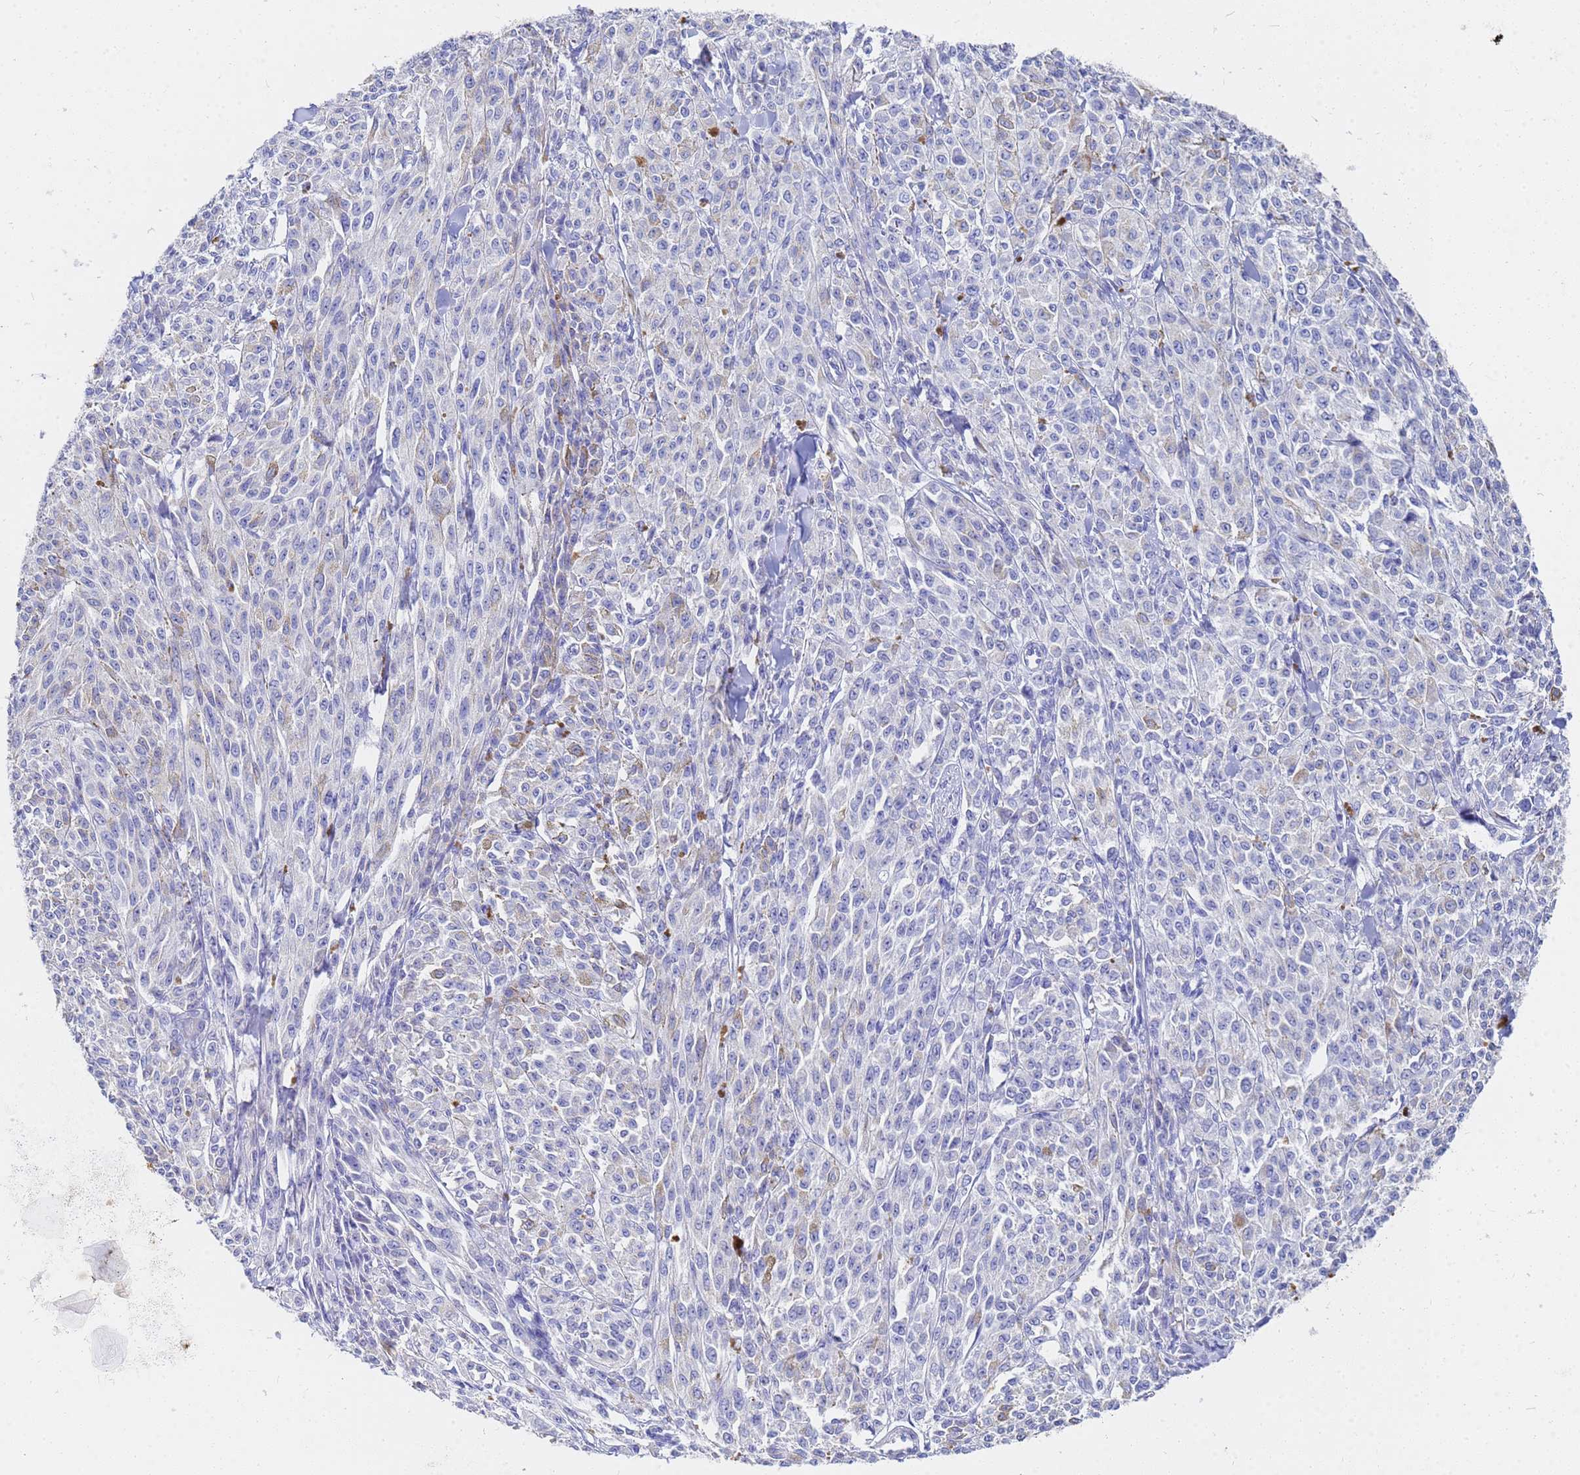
{"staining": {"intensity": "negative", "quantity": "none", "location": "none"}, "tissue": "melanoma", "cell_type": "Tumor cells", "image_type": "cancer", "snomed": [{"axis": "morphology", "description": "Malignant melanoma, NOS"}, {"axis": "topography", "description": "Skin"}], "caption": "DAB (3,3'-diaminobenzidine) immunohistochemical staining of human melanoma exhibits no significant positivity in tumor cells.", "gene": "C2orf72", "patient": {"sex": "female", "age": 52}}